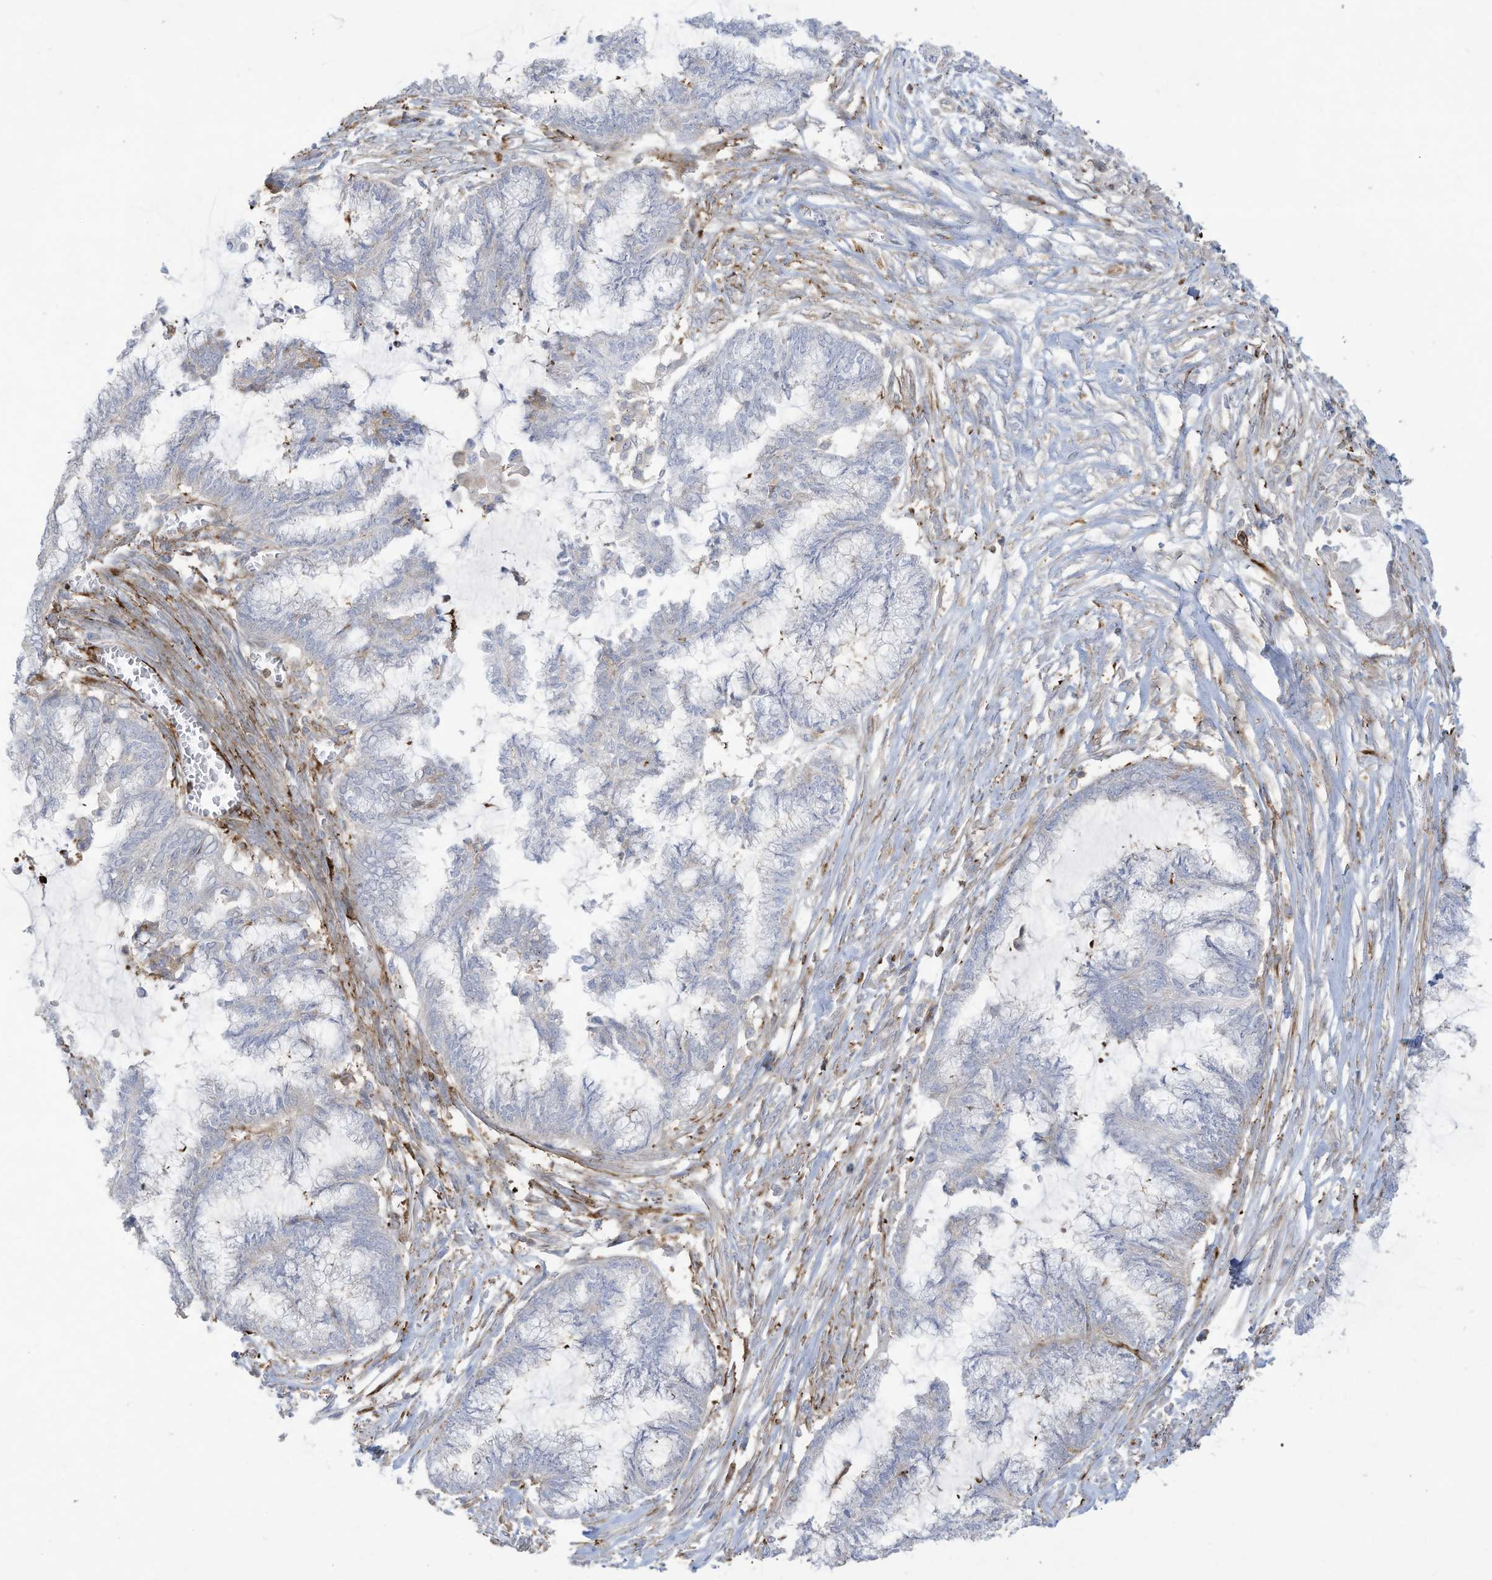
{"staining": {"intensity": "negative", "quantity": "none", "location": "none"}, "tissue": "endometrial cancer", "cell_type": "Tumor cells", "image_type": "cancer", "snomed": [{"axis": "morphology", "description": "Adenocarcinoma, NOS"}, {"axis": "topography", "description": "Endometrium"}], "caption": "Immunohistochemistry of endometrial cancer reveals no expression in tumor cells.", "gene": "THNSL2", "patient": {"sex": "female", "age": 86}}